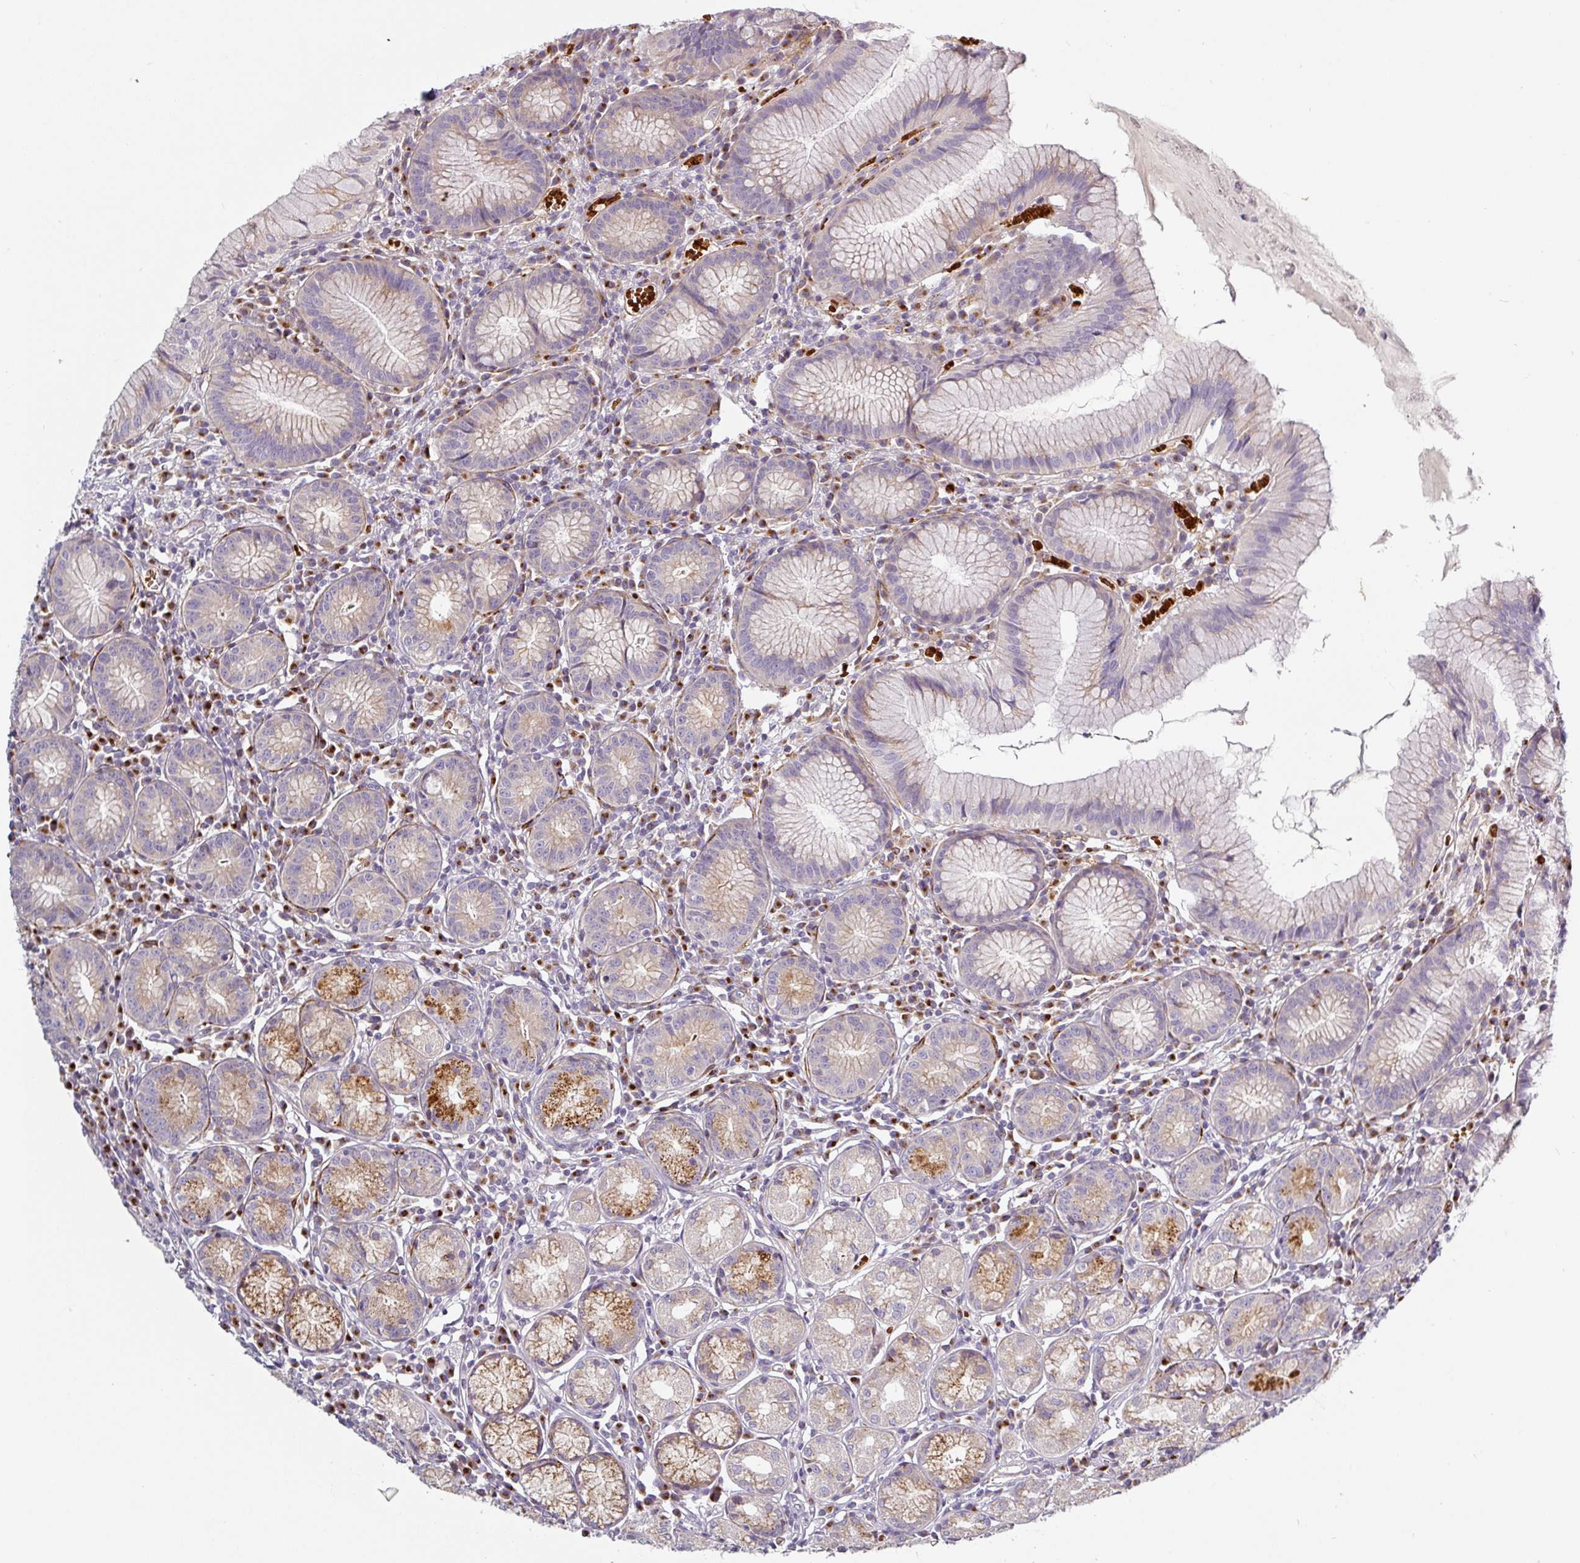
{"staining": {"intensity": "moderate", "quantity": "25%-75%", "location": "cytoplasmic/membranous"}, "tissue": "stomach", "cell_type": "Glandular cells", "image_type": "normal", "snomed": [{"axis": "morphology", "description": "Normal tissue, NOS"}, {"axis": "topography", "description": "Stomach"}], "caption": "Protein expression by immunohistochemistry (IHC) demonstrates moderate cytoplasmic/membranous staining in approximately 25%-75% of glandular cells in normal stomach. (brown staining indicates protein expression, while blue staining denotes nuclei).", "gene": "PRODH2", "patient": {"sex": "male", "age": 55}}